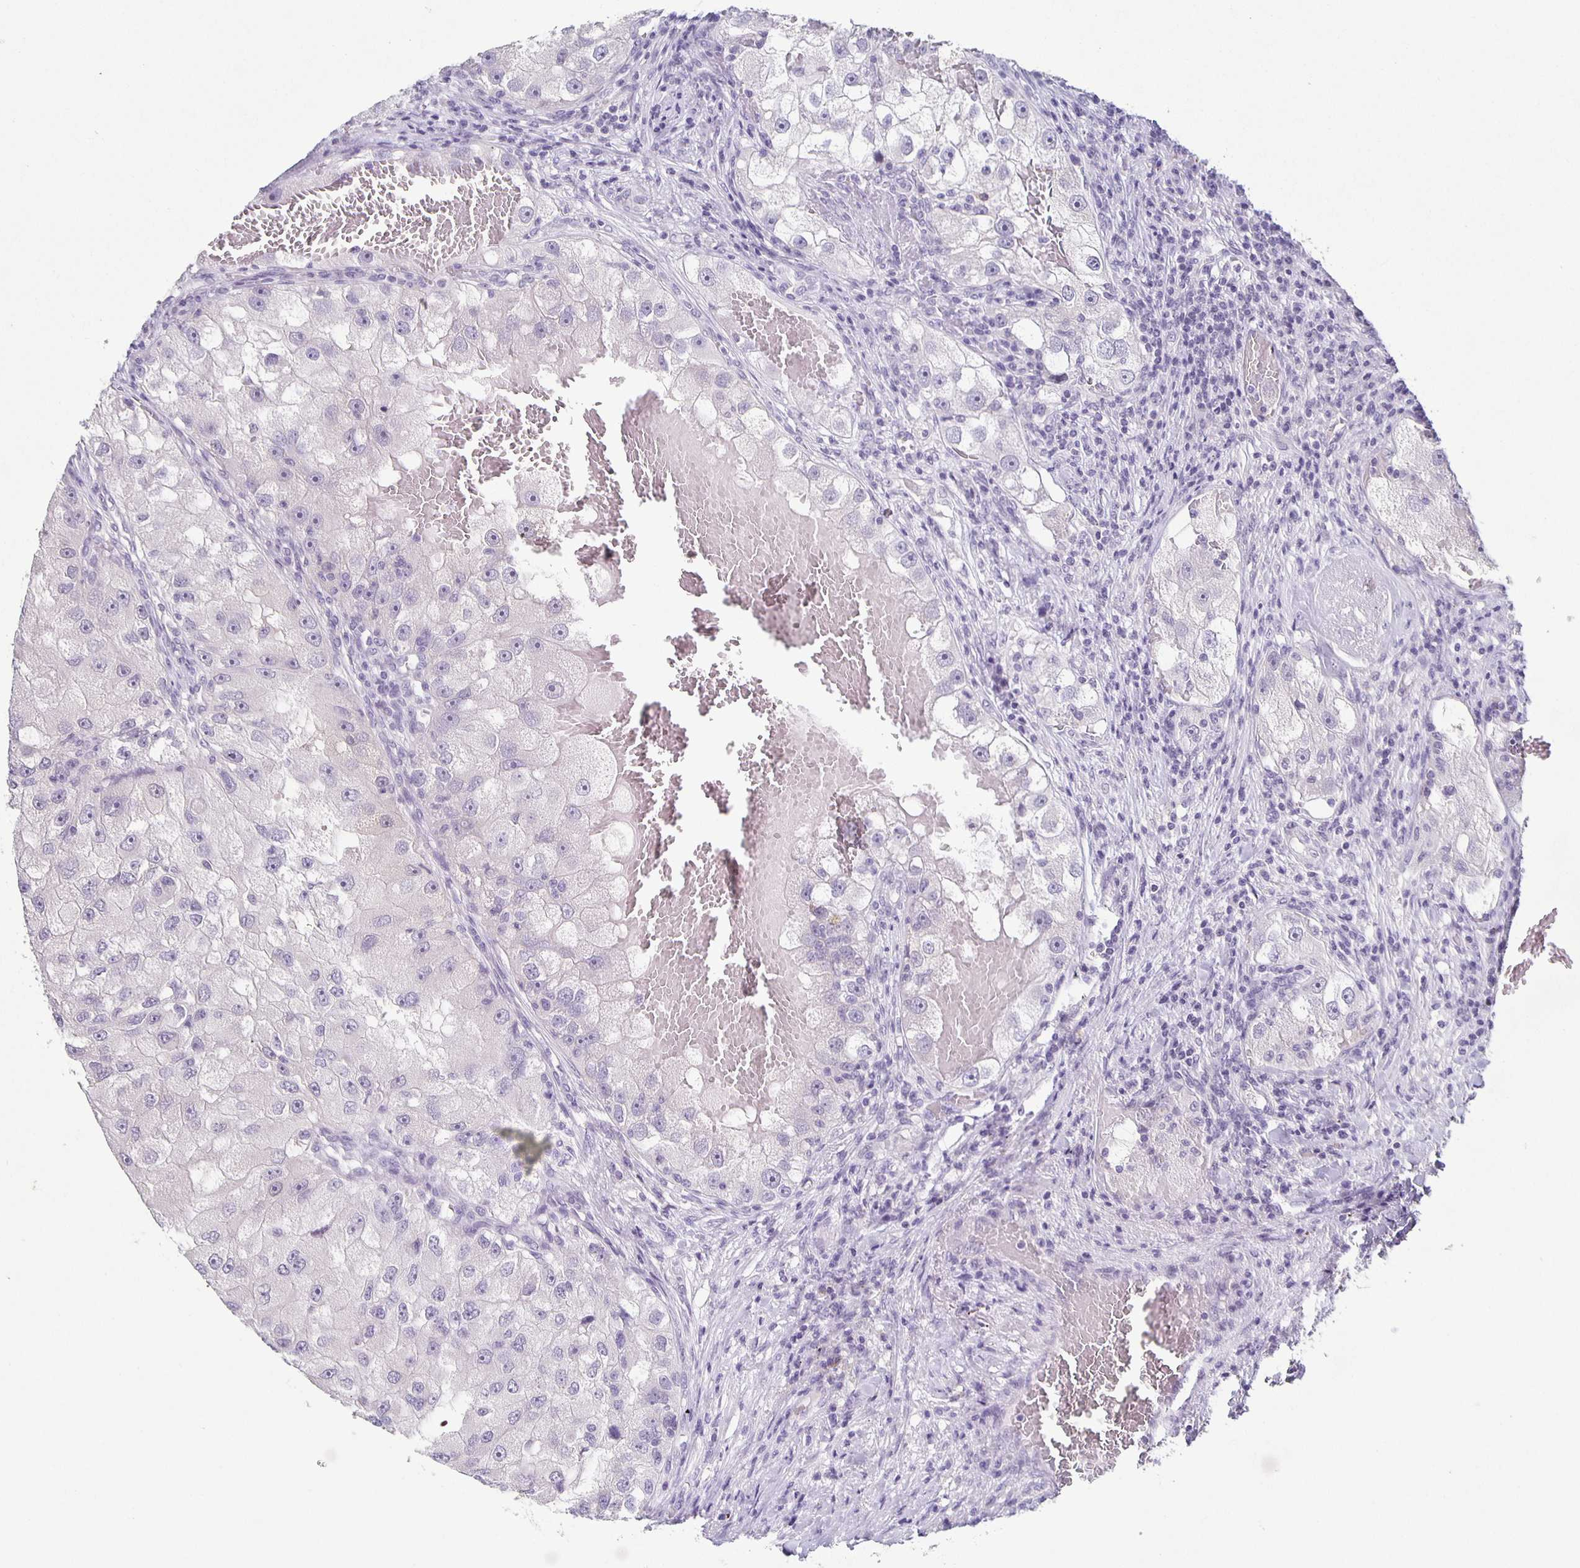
{"staining": {"intensity": "negative", "quantity": "none", "location": "none"}, "tissue": "renal cancer", "cell_type": "Tumor cells", "image_type": "cancer", "snomed": [{"axis": "morphology", "description": "Adenocarcinoma, NOS"}, {"axis": "topography", "description": "Kidney"}], "caption": "Renal cancer was stained to show a protein in brown. There is no significant staining in tumor cells.", "gene": "CARNS1", "patient": {"sex": "male", "age": 63}}